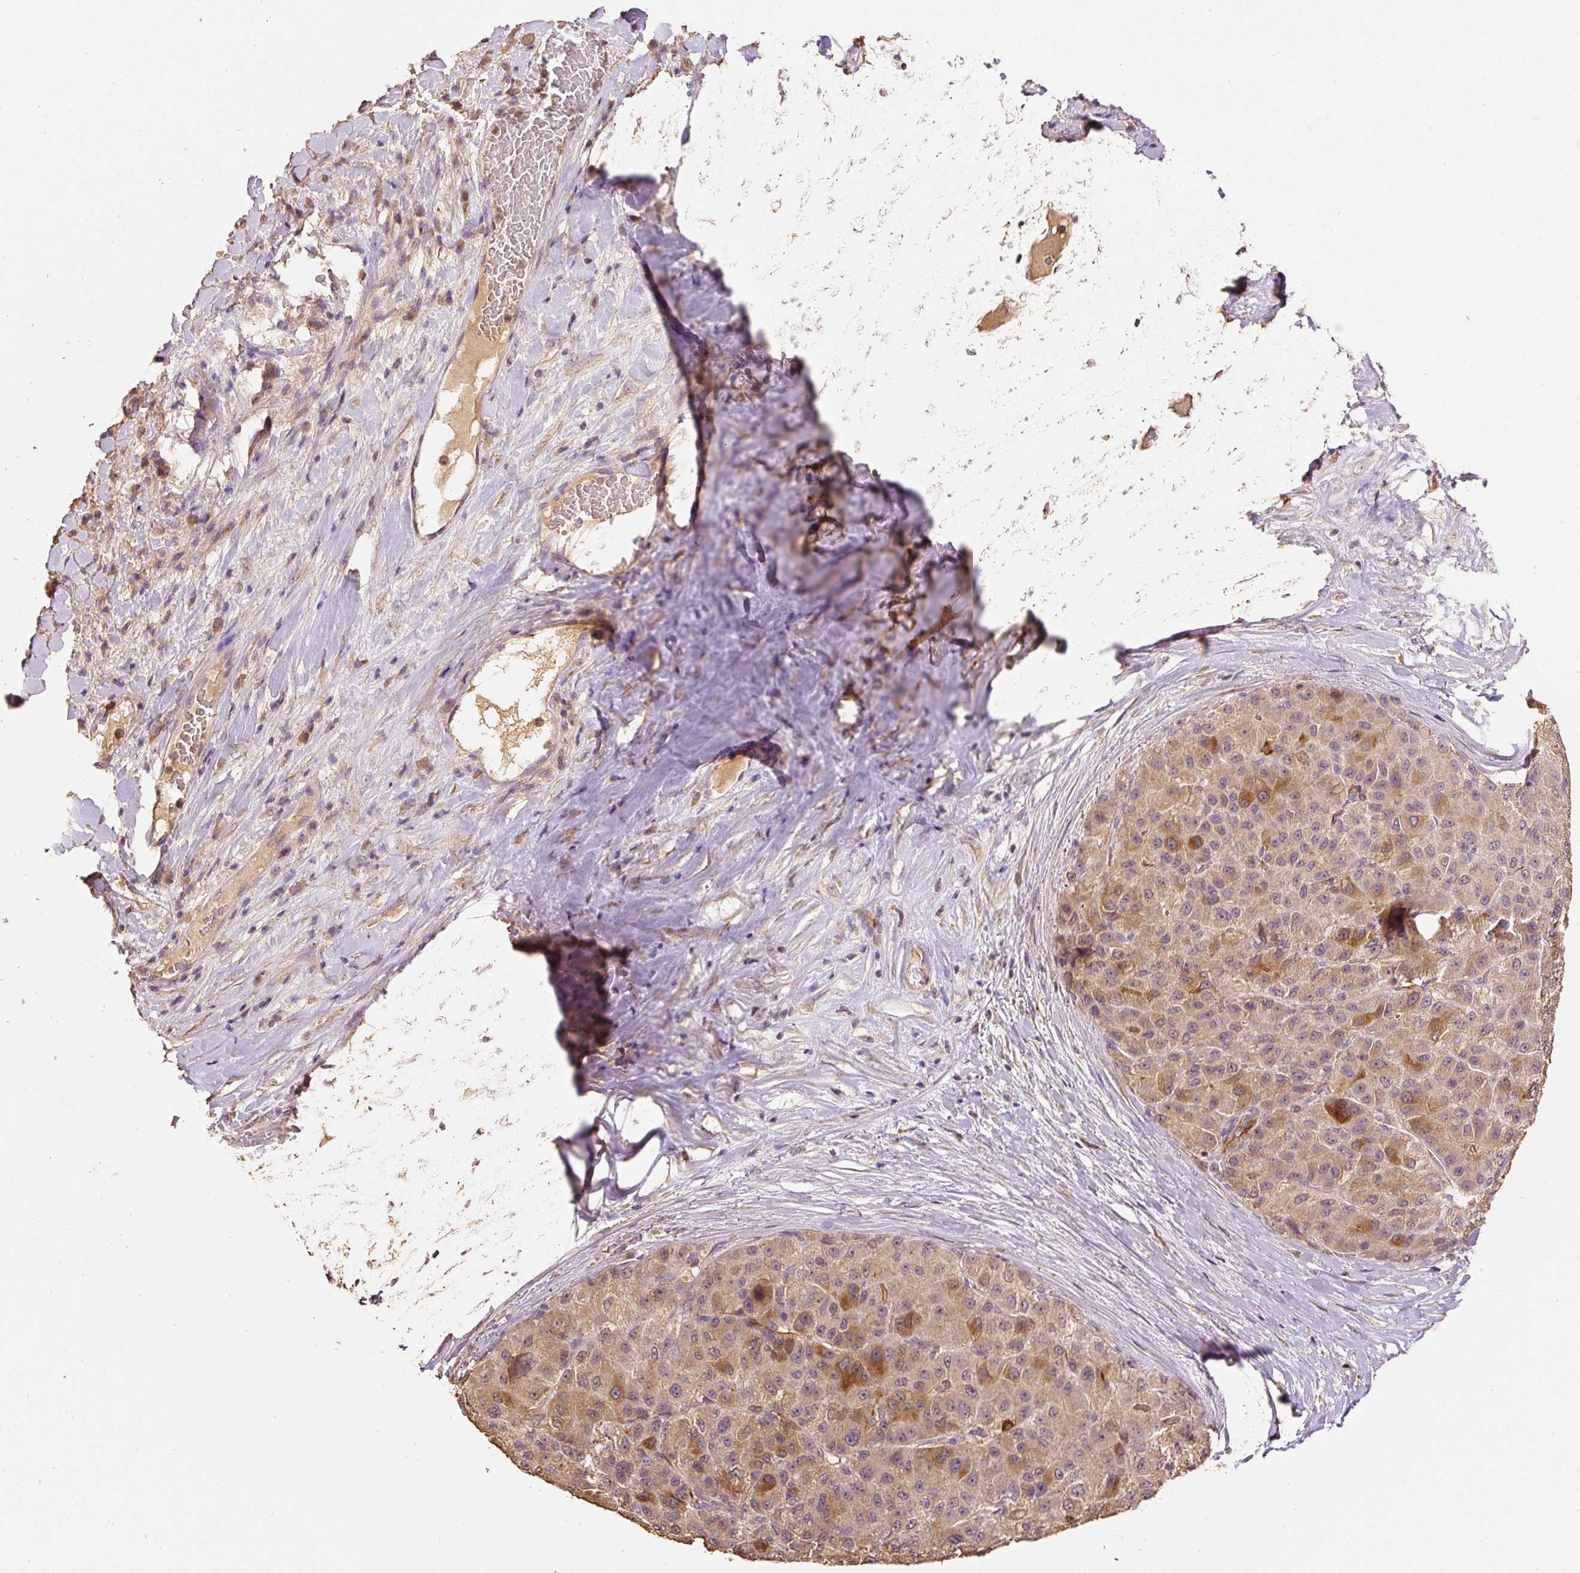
{"staining": {"intensity": "moderate", "quantity": ">75%", "location": "cytoplasmic/membranous,nuclear"}, "tissue": "liver cancer", "cell_type": "Tumor cells", "image_type": "cancer", "snomed": [{"axis": "morphology", "description": "Carcinoma, Hepatocellular, NOS"}, {"axis": "topography", "description": "Liver"}], "caption": "Approximately >75% of tumor cells in human hepatocellular carcinoma (liver) exhibit moderate cytoplasmic/membranous and nuclear protein expression as visualized by brown immunohistochemical staining.", "gene": "HERC2", "patient": {"sex": "male", "age": 80}}